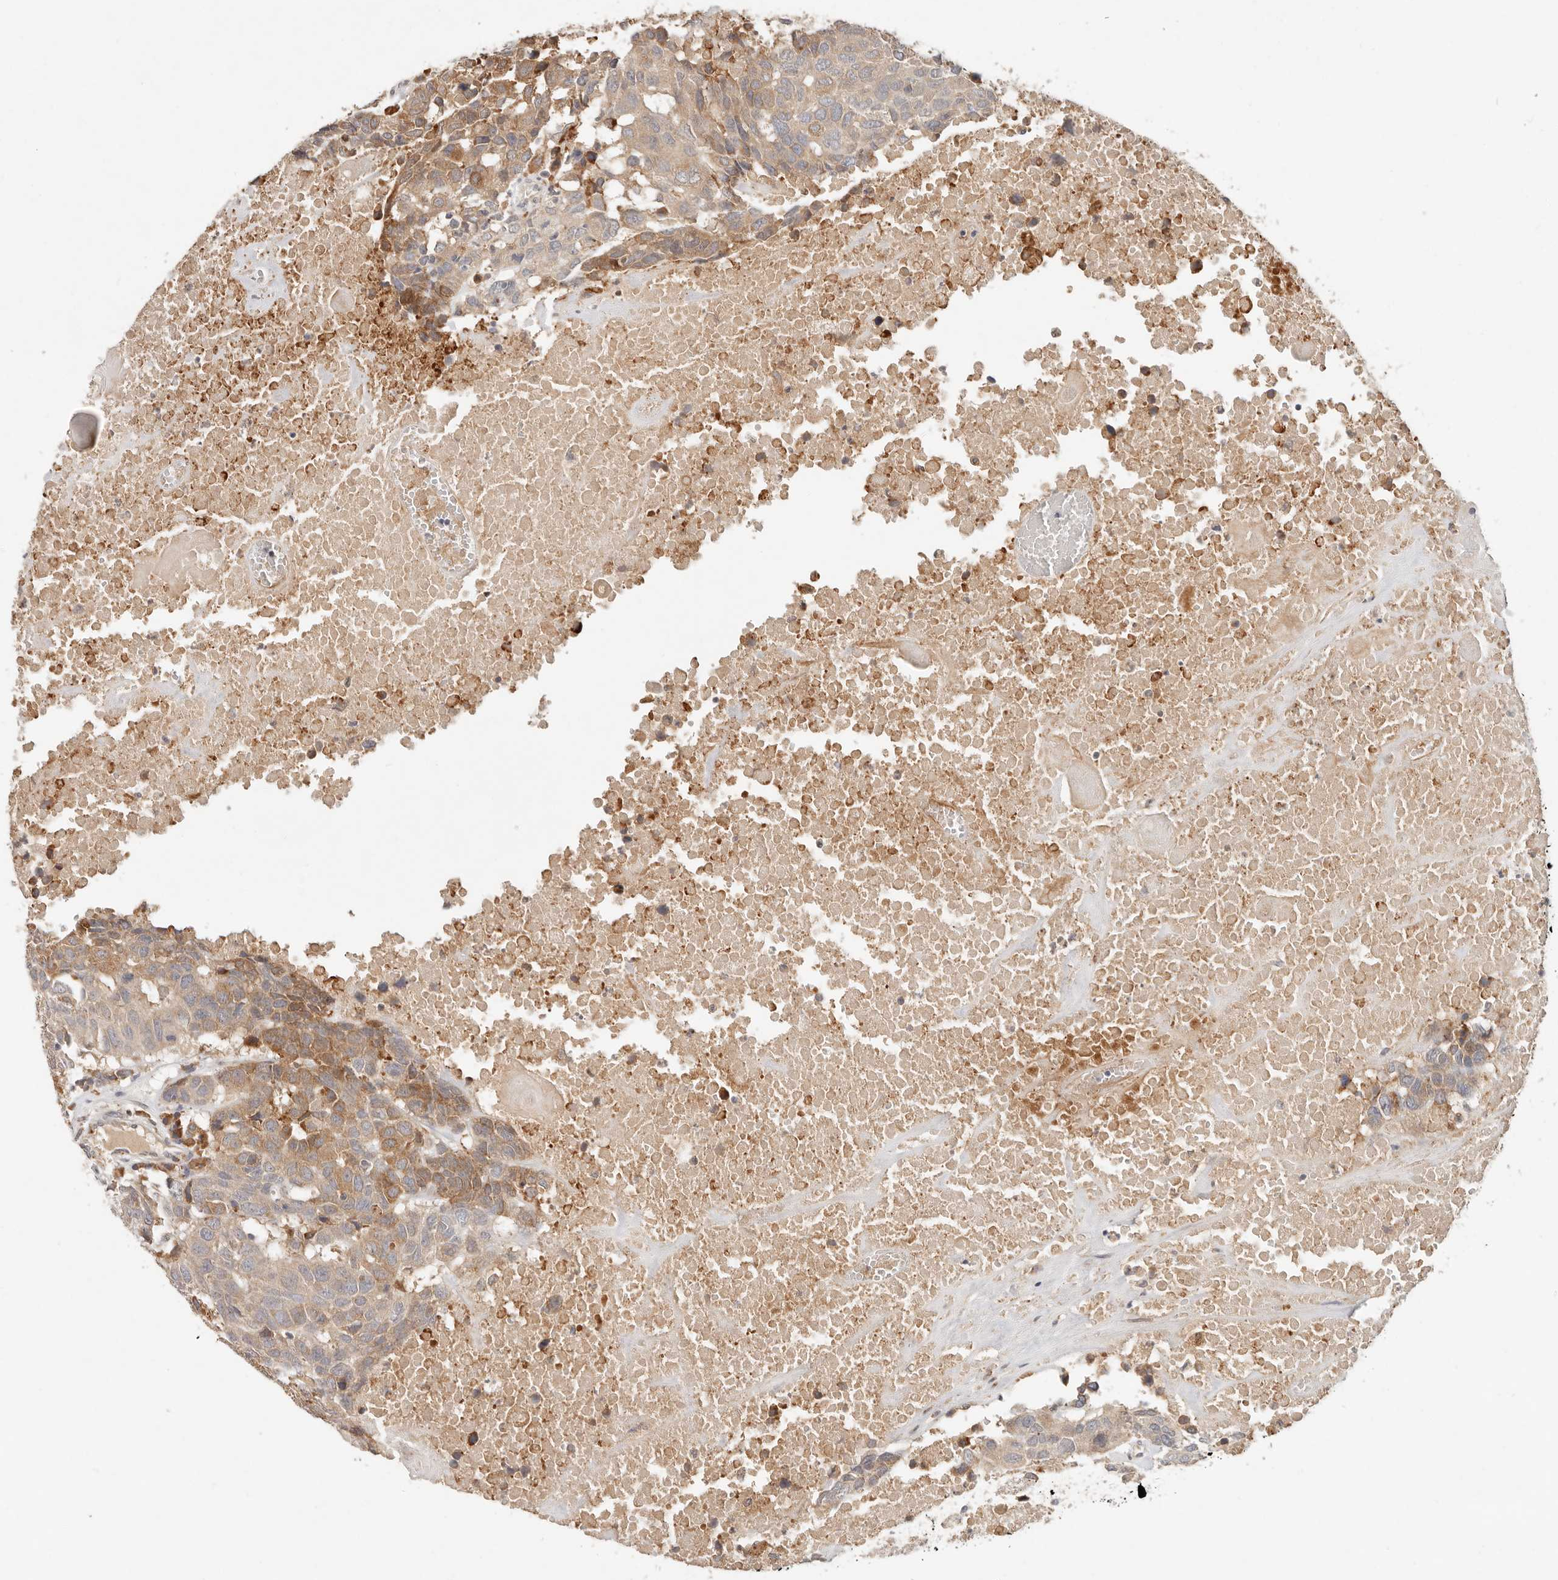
{"staining": {"intensity": "moderate", "quantity": "25%-75%", "location": "cytoplasmic/membranous"}, "tissue": "head and neck cancer", "cell_type": "Tumor cells", "image_type": "cancer", "snomed": [{"axis": "morphology", "description": "Squamous cell carcinoma, NOS"}, {"axis": "topography", "description": "Head-Neck"}], "caption": "Immunohistochemical staining of head and neck squamous cell carcinoma reveals moderate cytoplasmic/membranous protein positivity in approximately 25%-75% of tumor cells. The staining was performed using DAB (3,3'-diaminobenzidine), with brown indicating positive protein expression. Nuclei are stained blue with hematoxylin.", "gene": "ARHGEF10L", "patient": {"sex": "male", "age": 66}}